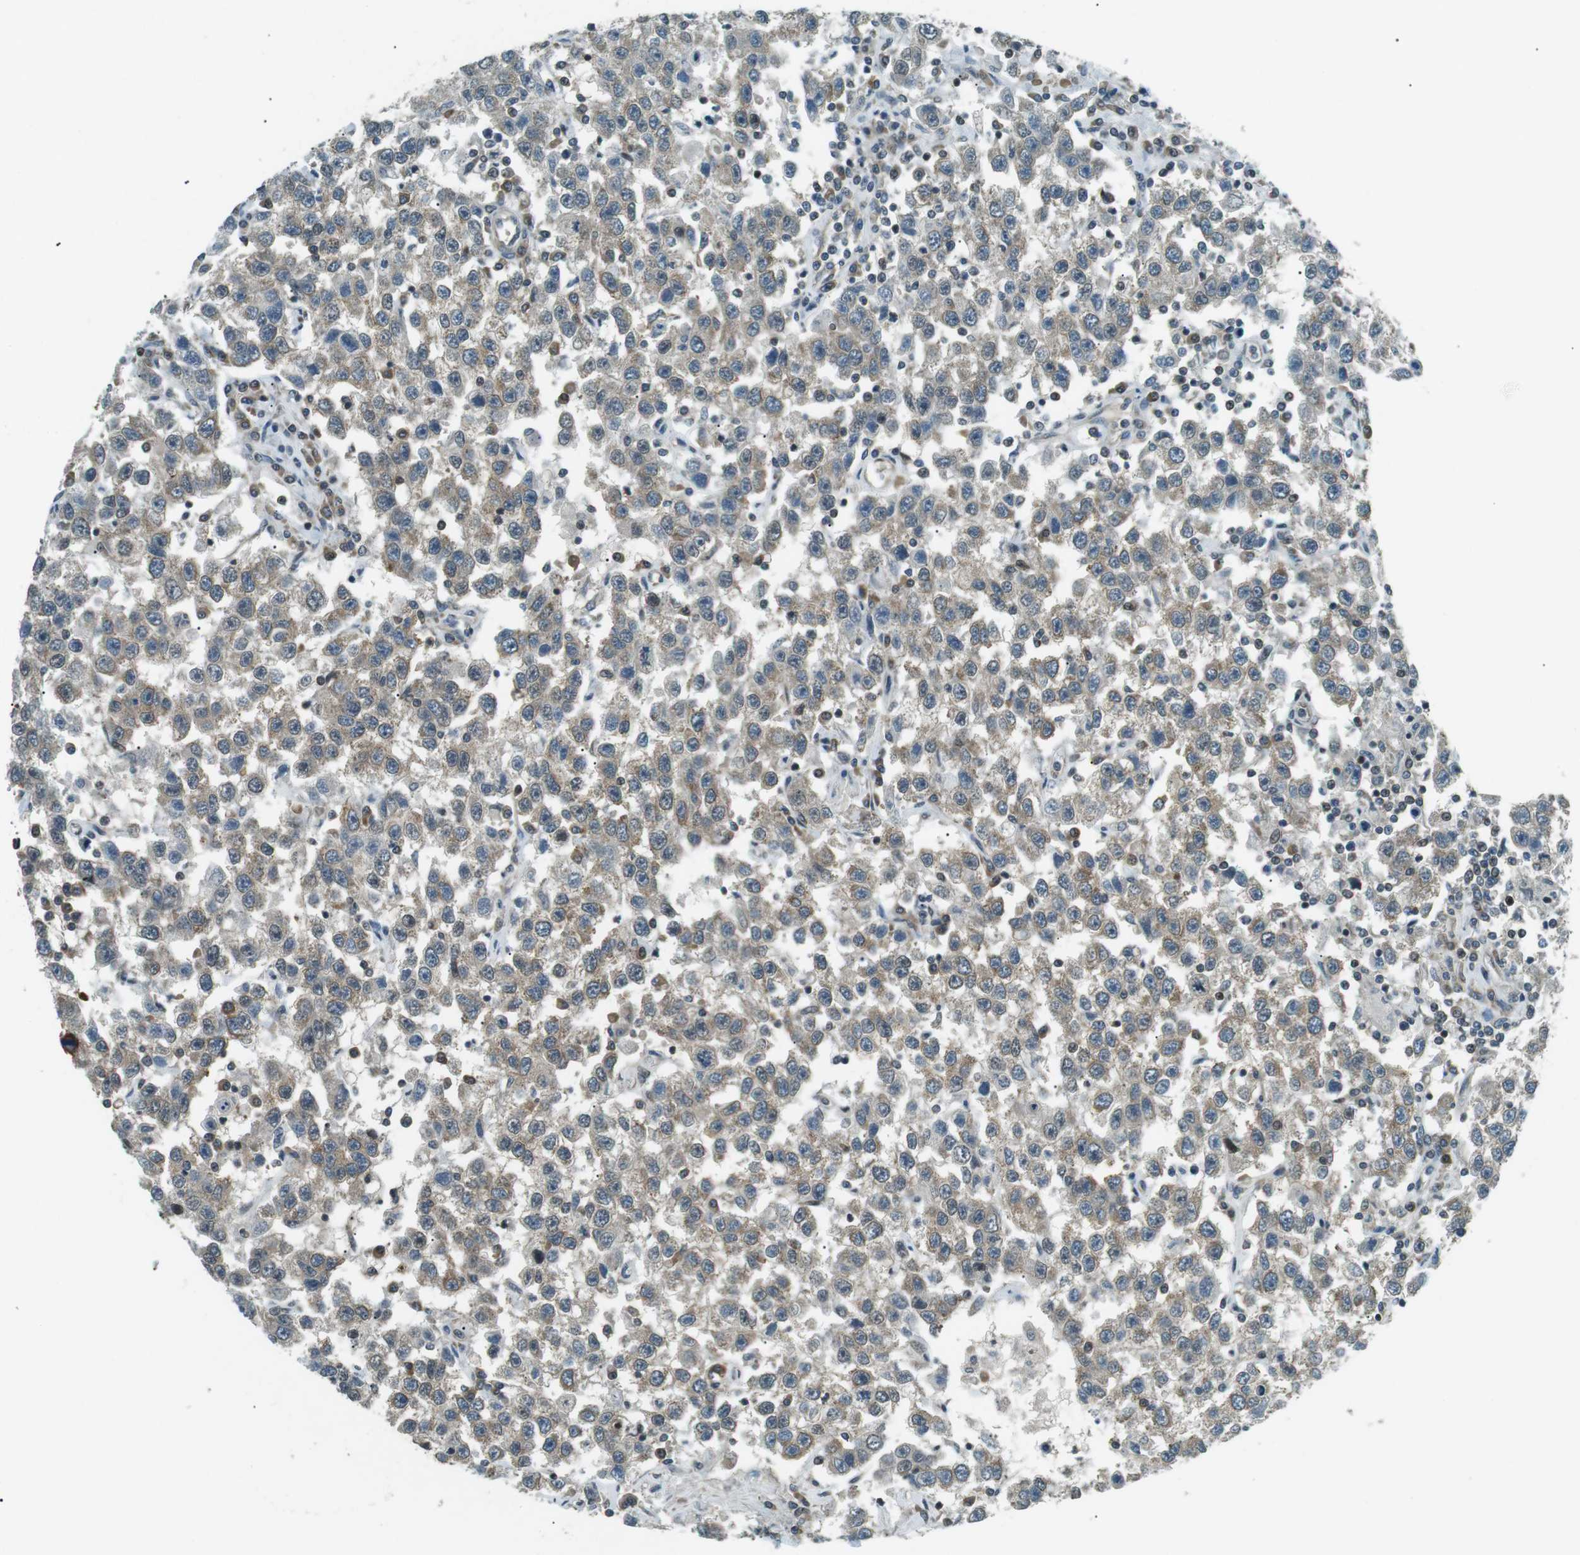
{"staining": {"intensity": "weak", "quantity": ">75%", "location": "cytoplasmic/membranous"}, "tissue": "testis cancer", "cell_type": "Tumor cells", "image_type": "cancer", "snomed": [{"axis": "morphology", "description": "Seminoma, NOS"}, {"axis": "topography", "description": "Testis"}], "caption": "Immunohistochemistry micrograph of human testis cancer (seminoma) stained for a protein (brown), which exhibits low levels of weak cytoplasmic/membranous positivity in about >75% of tumor cells.", "gene": "TMEM74", "patient": {"sex": "male", "age": 41}}